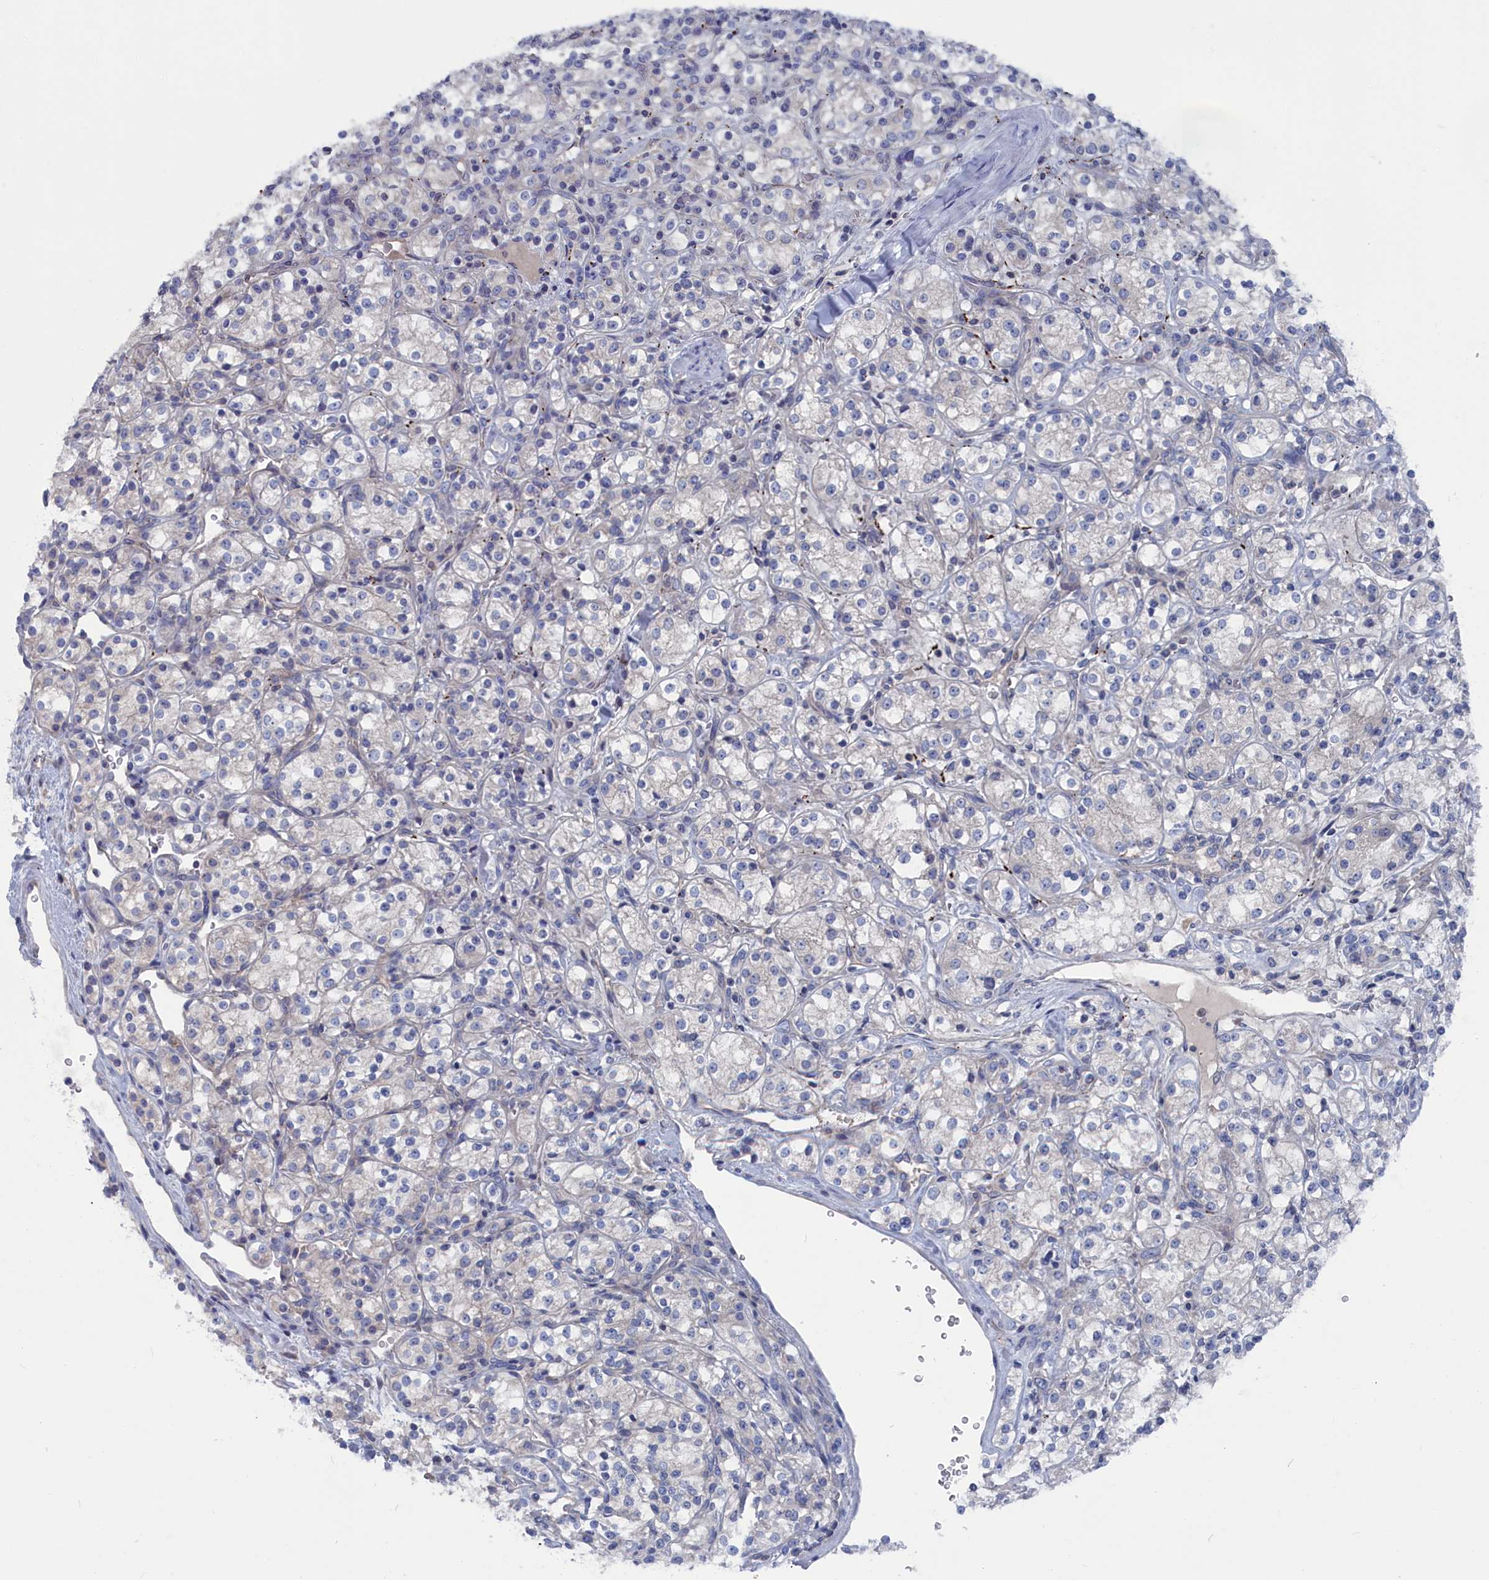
{"staining": {"intensity": "negative", "quantity": "none", "location": "none"}, "tissue": "renal cancer", "cell_type": "Tumor cells", "image_type": "cancer", "snomed": [{"axis": "morphology", "description": "Adenocarcinoma, NOS"}, {"axis": "topography", "description": "Kidney"}], "caption": "Immunohistochemistry of renal cancer exhibits no positivity in tumor cells.", "gene": "CEND1", "patient": {"sex": "male", "age": 77}}